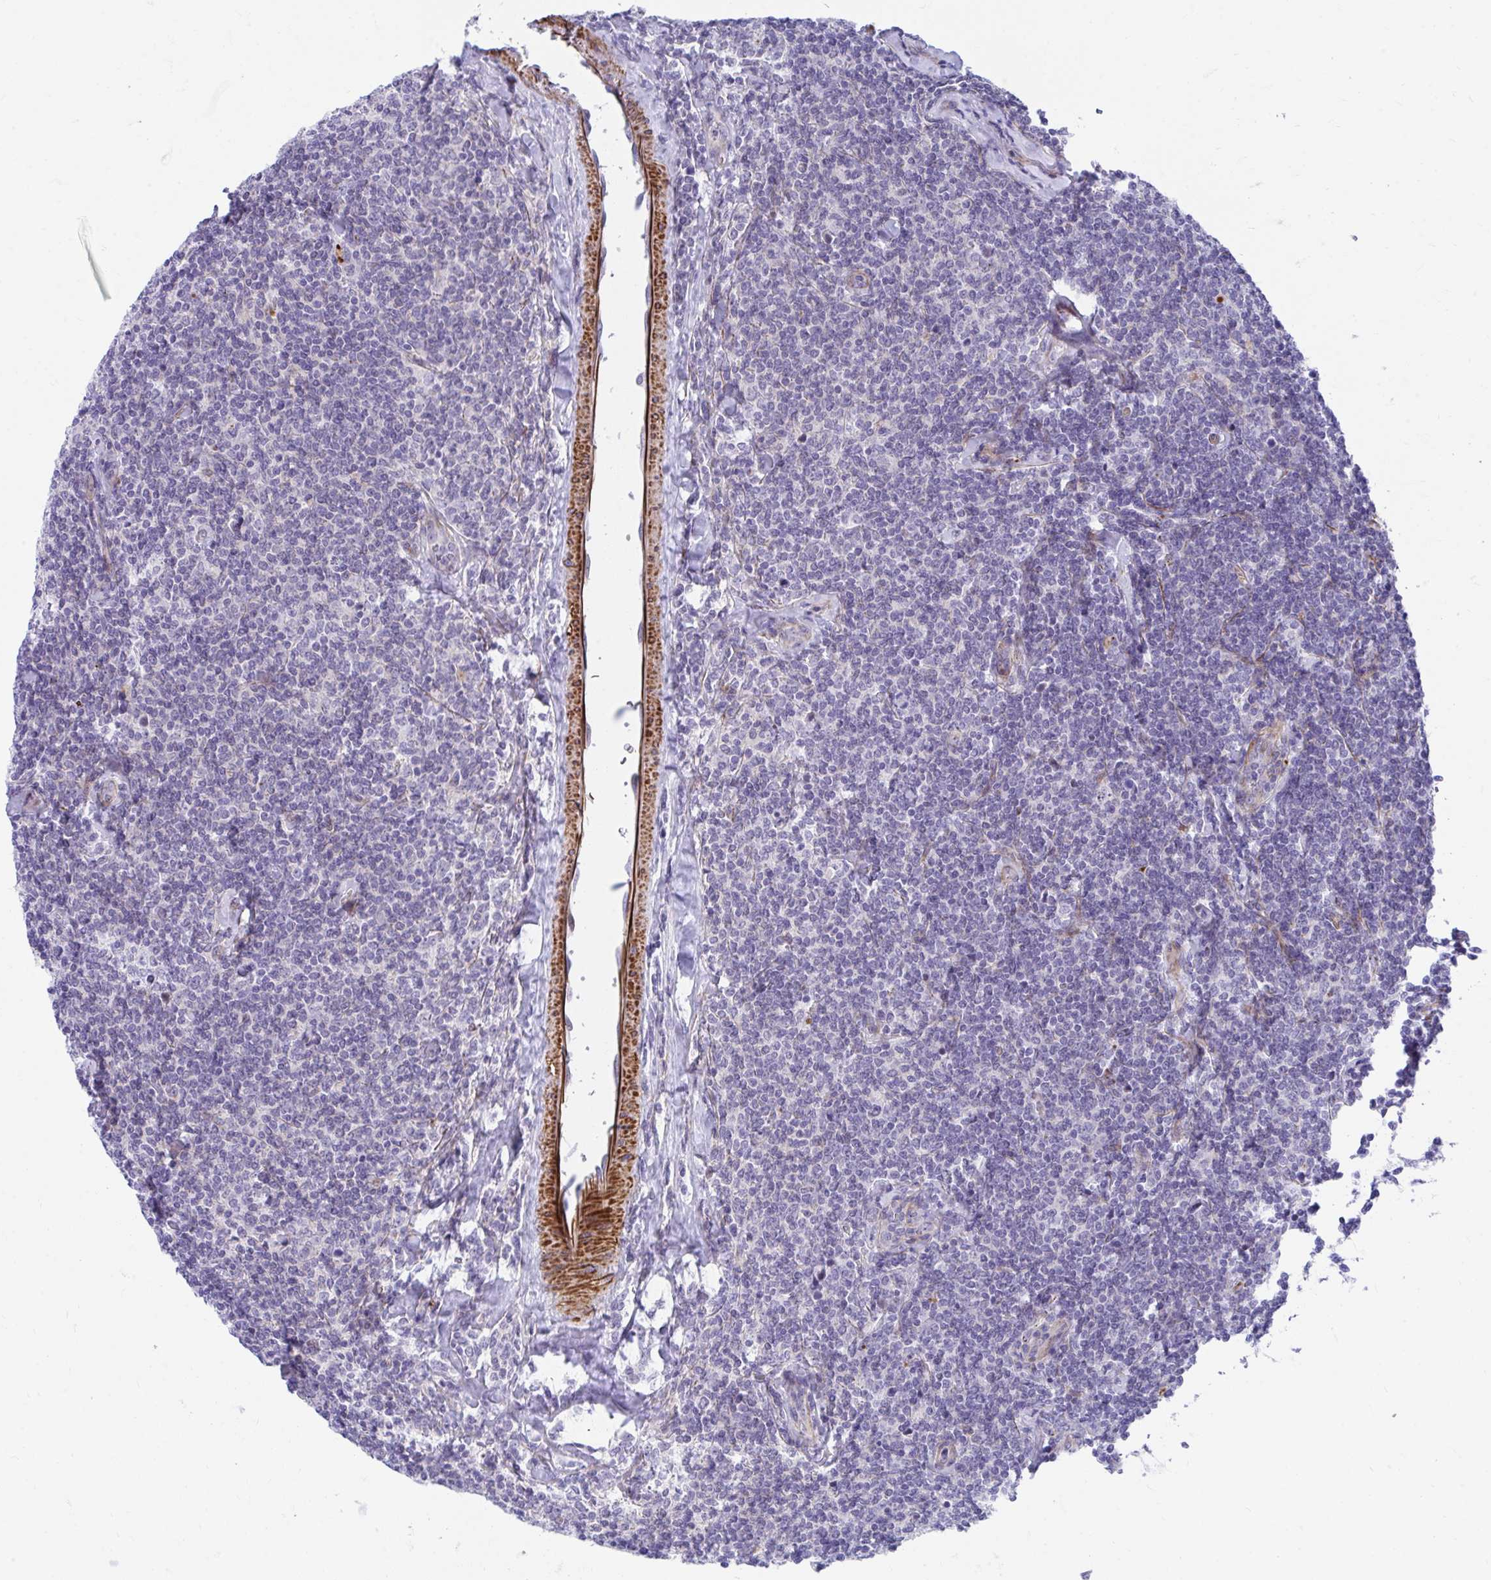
{"staining": {"intensity": "negative", "quantity": "none", "location": "none"}, "tissue": "lymphoma", "cell_type": "Tumor cells", "image_type": "cancer", "snomed": [{"axis": "morphology", "description": "Malignant lymphoma, non-Hodgkin's type, Low grade"}, {"axis": "topography", "description": "Lymph node"}], "caption": "The image reveals no significant positivity in tumor cells of malignant lymphoma, non-Hodgkin's type (low-grade).", "gene": "CSTB", "patient": {"sex": "female", "age": 56}}